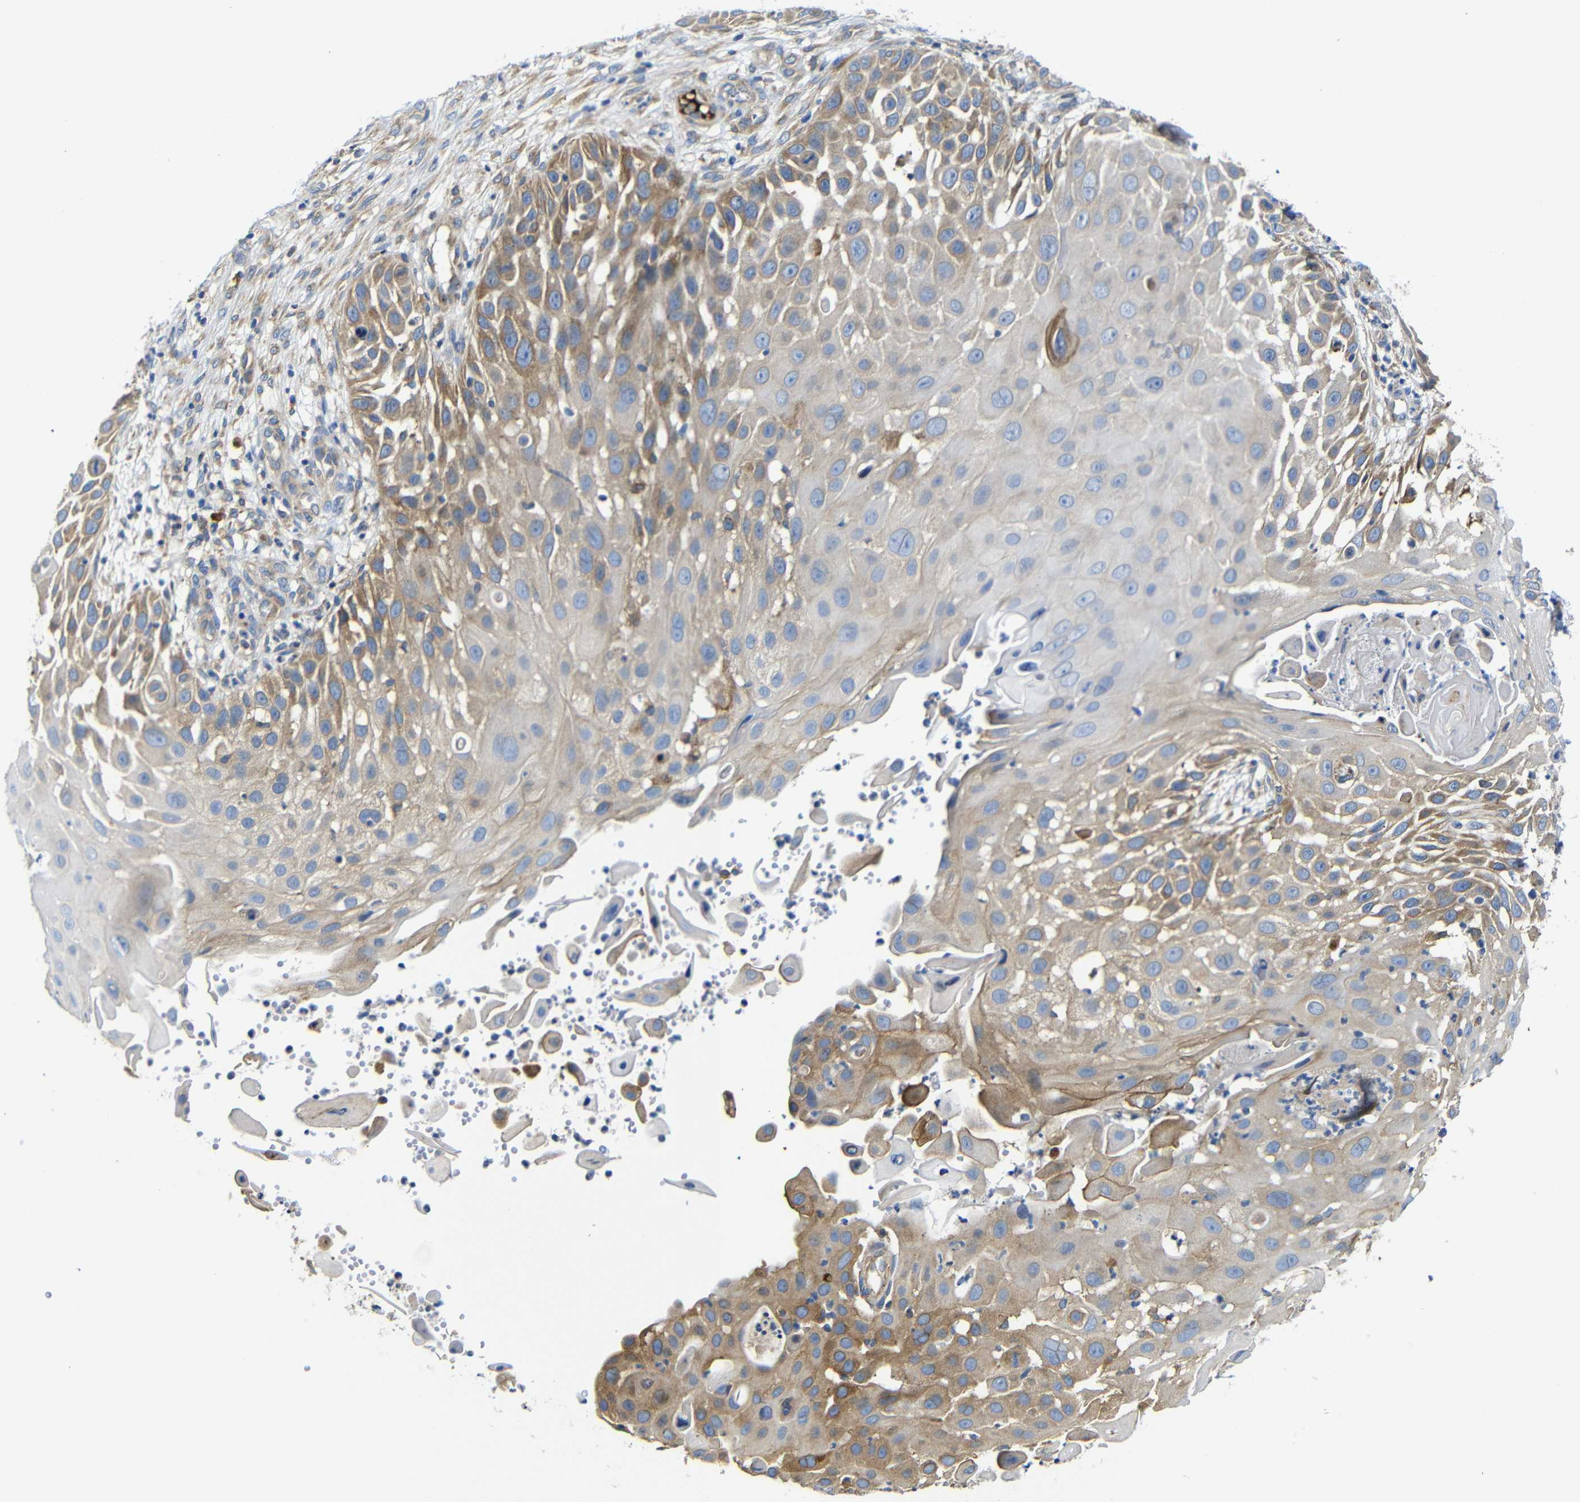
{"staining": {"intensity": "moderate", "quantity": "<25%", "location": "cytoplasmic/membranous"}, "tissue": "skin cancer", "cell_type": "Tumor cells", "image_type": "cancer", "snomed": [{"axis": "morphology", "description": "Squamous cell carcinoma, NOS"}, {"axis": "topography", "description": "Skin"}], "caption": "Protein staining of squamous cell carcinoma (skin) tissue displays moderate cytoplasmic/membranous staining in approximately <25% of tumor cells. Nuclei are stained in blue.", "gene": "CLCC1", "patient": {"sex": "female", "age": 44}}